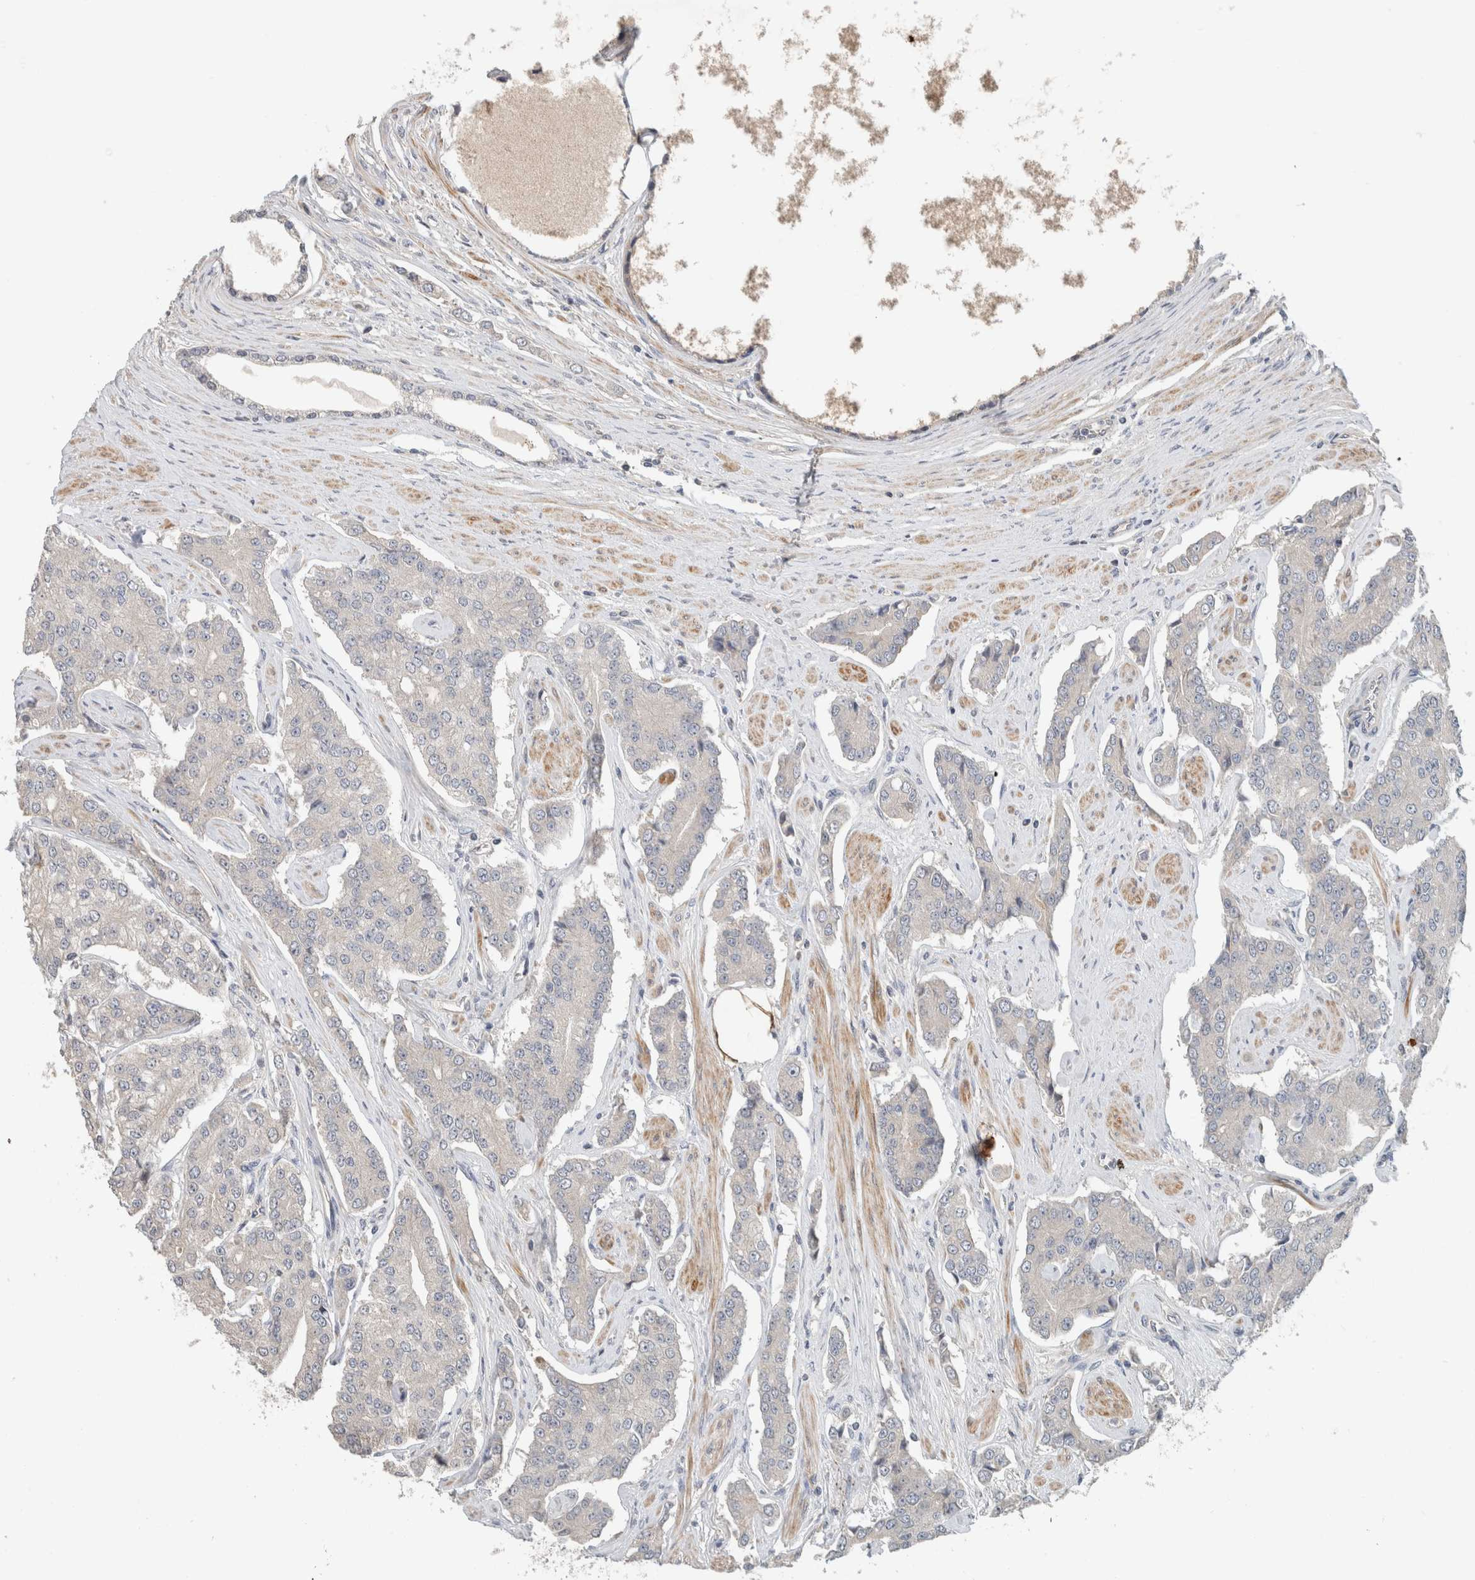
{"staining": {"intensity": "negative", "quantity": "none", "location": "none"}, "tissue": "prostate cancer", "cell_type": "Tumor cells", "image_type": "cancer", "snomed": [{"axis": "morphology", "description": "Adenocarcinoma, High grade"}, {"axis": "topography", "description": "Prostate"}], "caption": "The micrograph displays no significant expression in tumor cells of prostate high-grade adenocarcinoma. (DAB (3,3'-diaminobenzidine) immunohistochemistry visualized using brightfield microscopy, high magnification).", "gene": "ERCC6L2", "patient": {"sex": "male", "age": 71}}